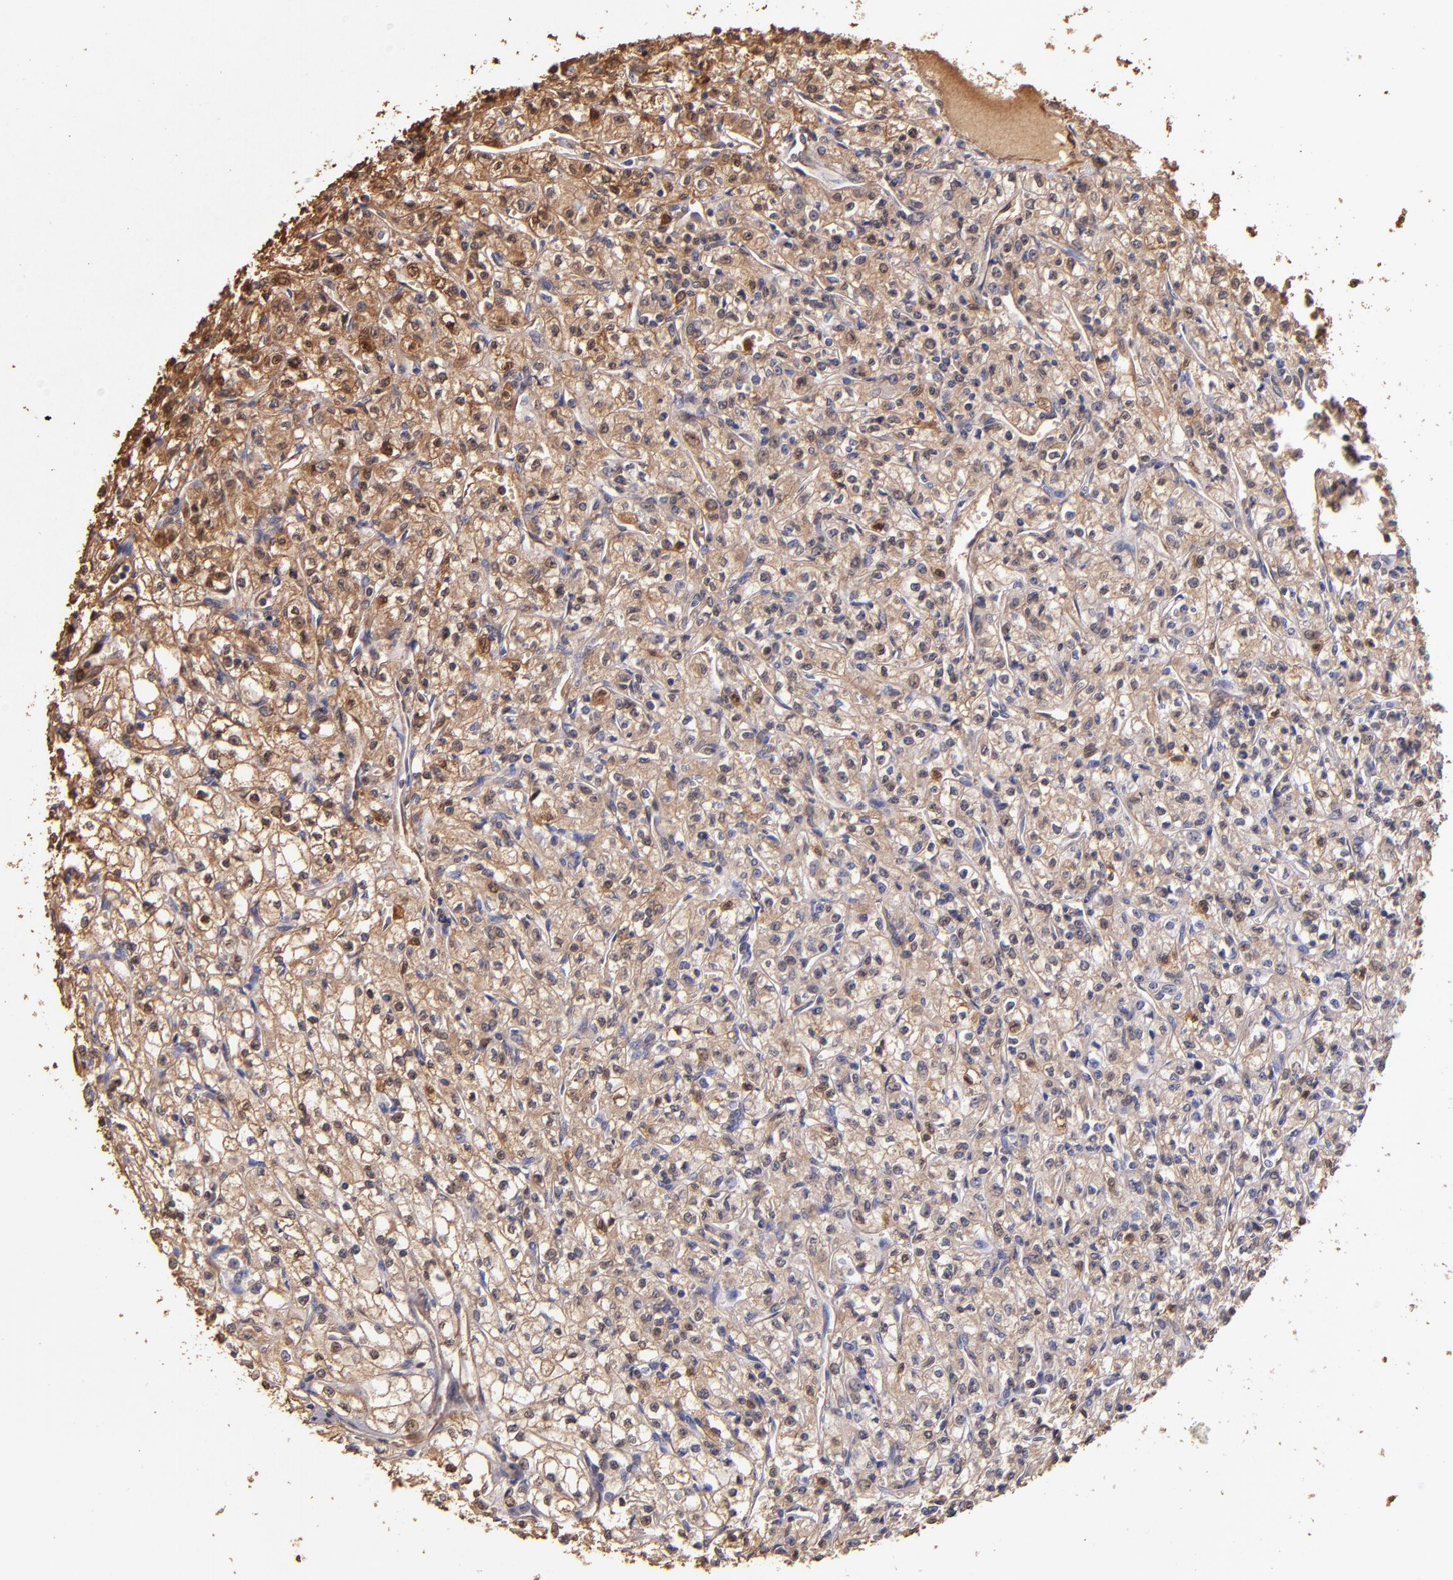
{"staining": {"intensity": "moderate", "quantity": ">75%", "location": "cytoplasmic/membranous,nuclear"}, "tissue": "renal cancer", "cell_type": "Tumor cells", "image_type": "cancer", "snomed": [{"axis": "morphology", "description": "Adenocarcinoma, NOS"}, {"axis": "topography", "description": "Kidney"}], "caption": "Renal cancer stained with a brown dye shows moderate cytoplasmic/membranous and nuclear positive staining in about >75% of tumor cells.", "gene": "S100A6", "patient": {"sex": "male", "age": 61}}